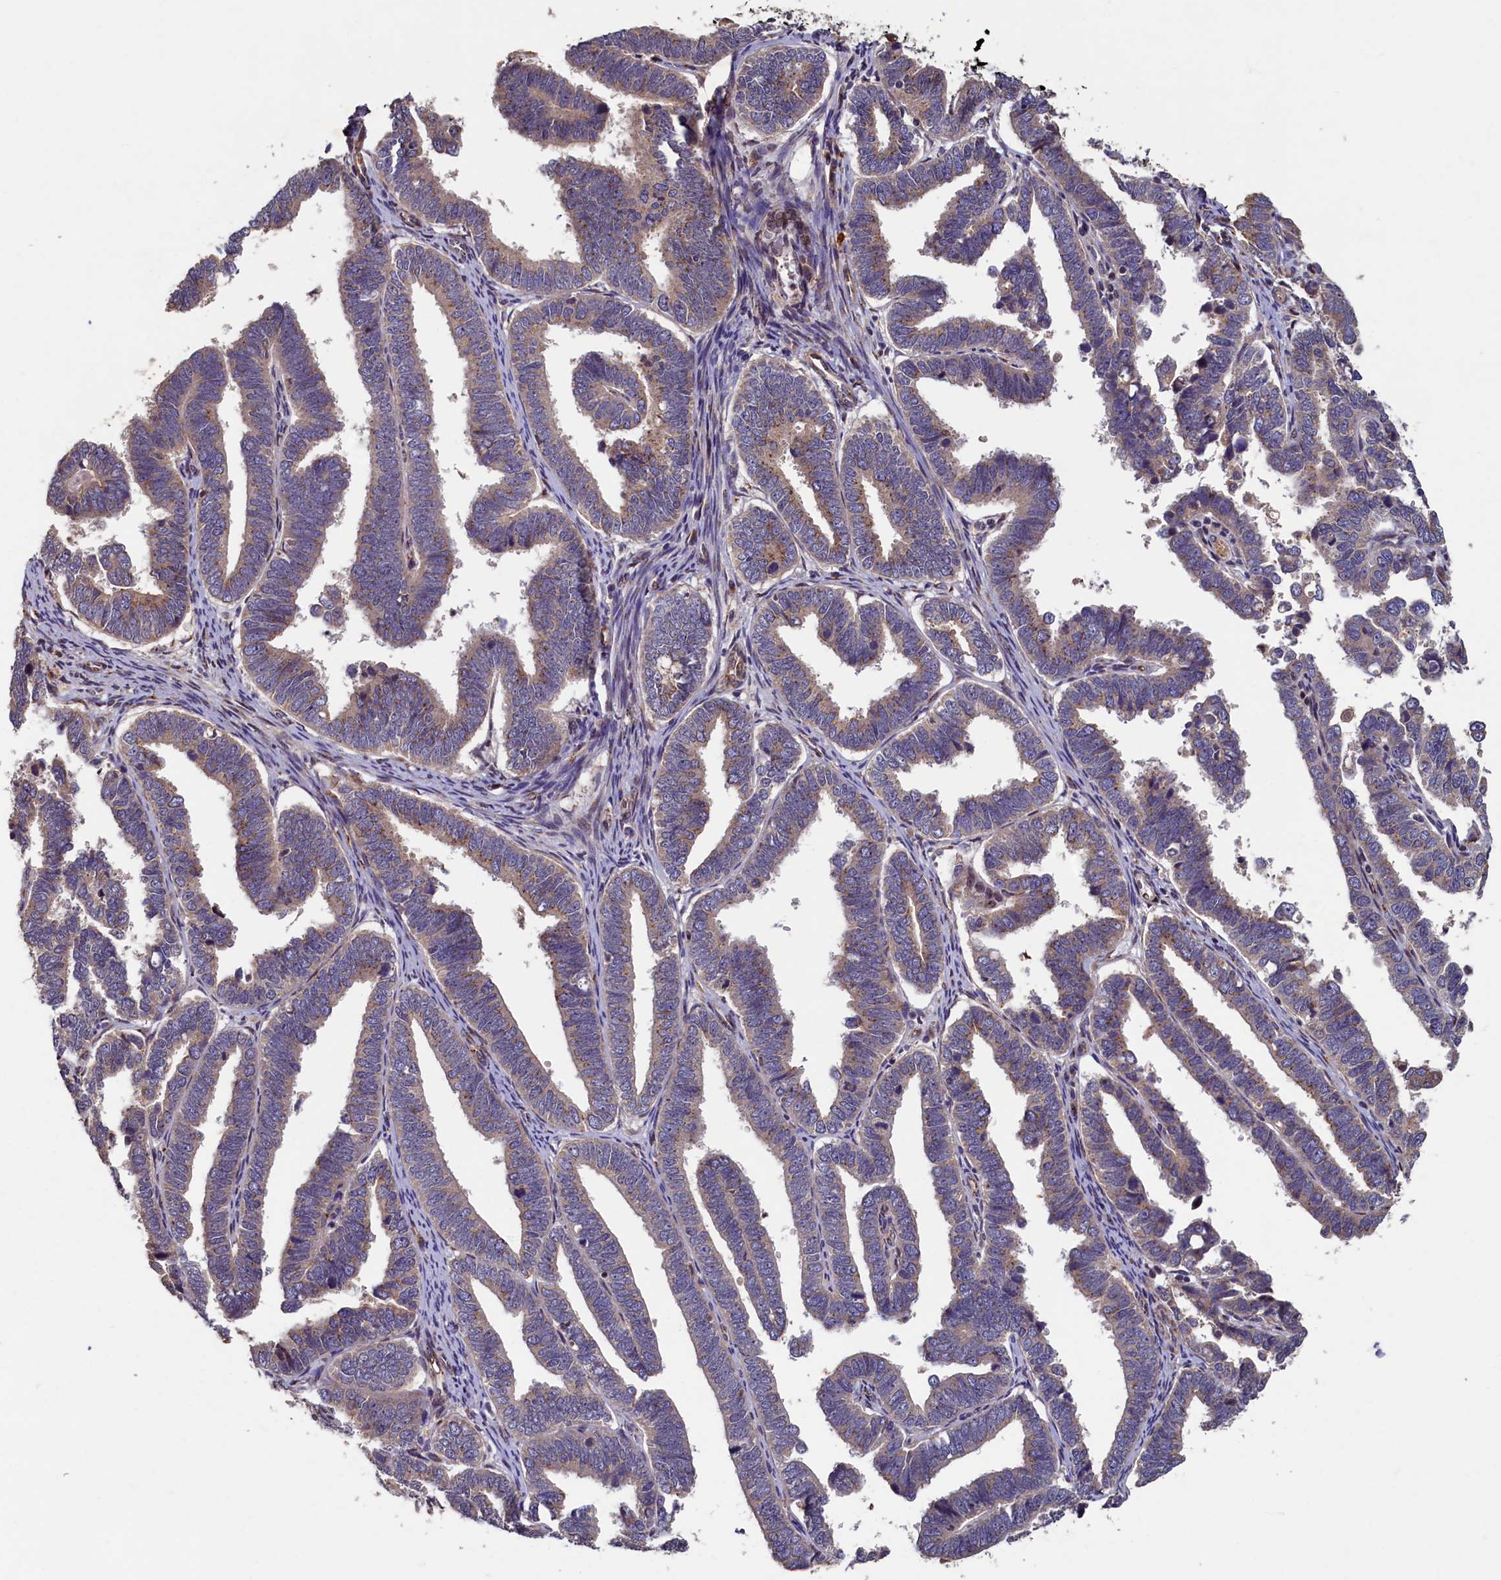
{"staining": {"intensity": "weak", "quantity": "25%-75%", "location": "cytoplasmic/membranous"}, "tissue": "endometrial cancer", "cell_type": "Tumor cells", "image_type": "cancer", "snomed": [{"axis": "morphology", "description": "Adenocarcinoma, NOS"}, {"axis": "topography", "description": "Endometrium"}], "caption": "Immunohistochemistry of human adenocarcinoma (endometrial) exhibits low levels of weak cytoplasmic/membranous expression in approximately 25%-75% of tumor cells. The staining was performed using DAB (3,3'-diaminobenzidine), with brown indicating positive protein expression. Nuclei are stained blue with hematoxylin.", "gene": "TMEM181", "patient": {"sex": "female", "age": 75}}